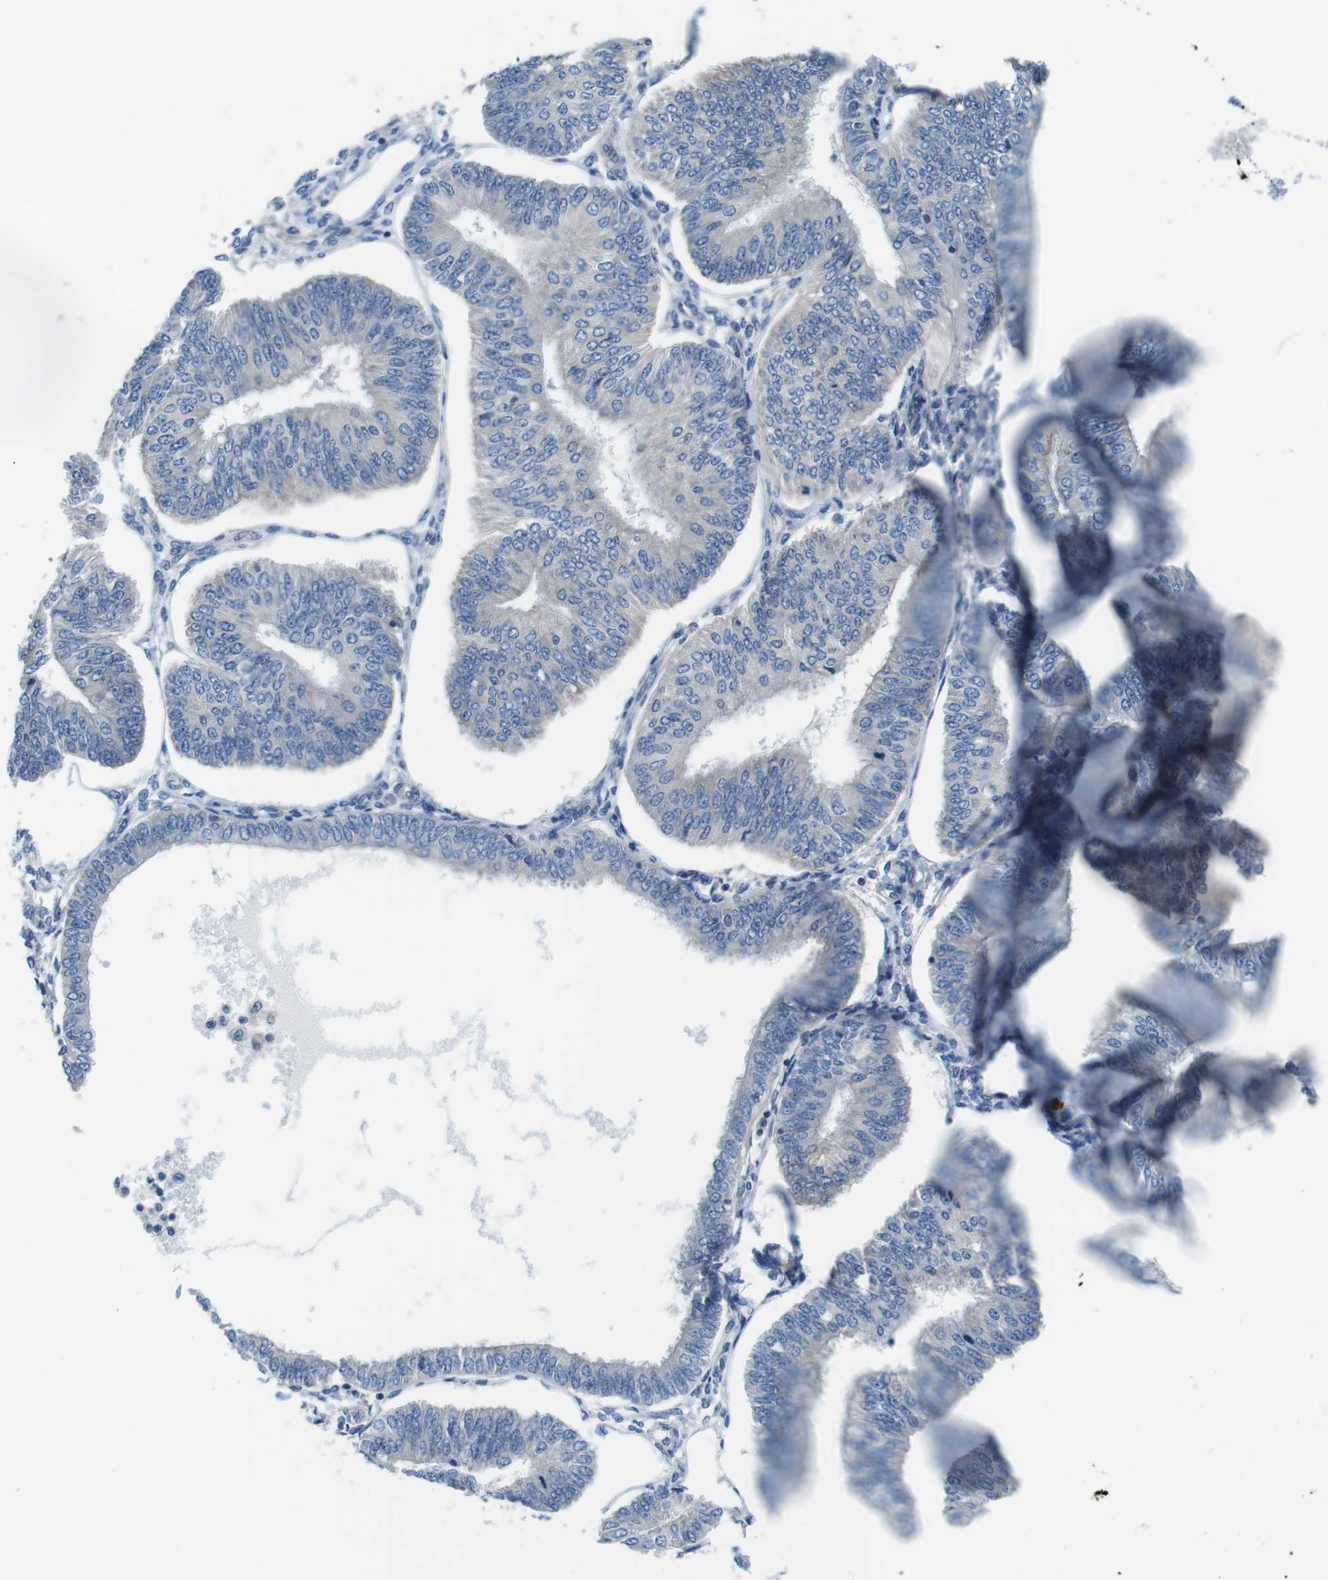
{"staining": {"intensity": "negative", "quantity": "none", "location": "none"}, "tissue": "endometrial cancer", "cell_type": "Tumor cells", "image_type": "cancer", "snomed": [{"axis": "morphology", "description": "Adenocarcinoma, NOS"}, {"axis": "topography", "description": "Endometrium"}], "caption": "Tumor cells show no significant staining in endometrial cancer.", "gene": "DENND4C", "patient": {"sex": "female", "age": 58}}